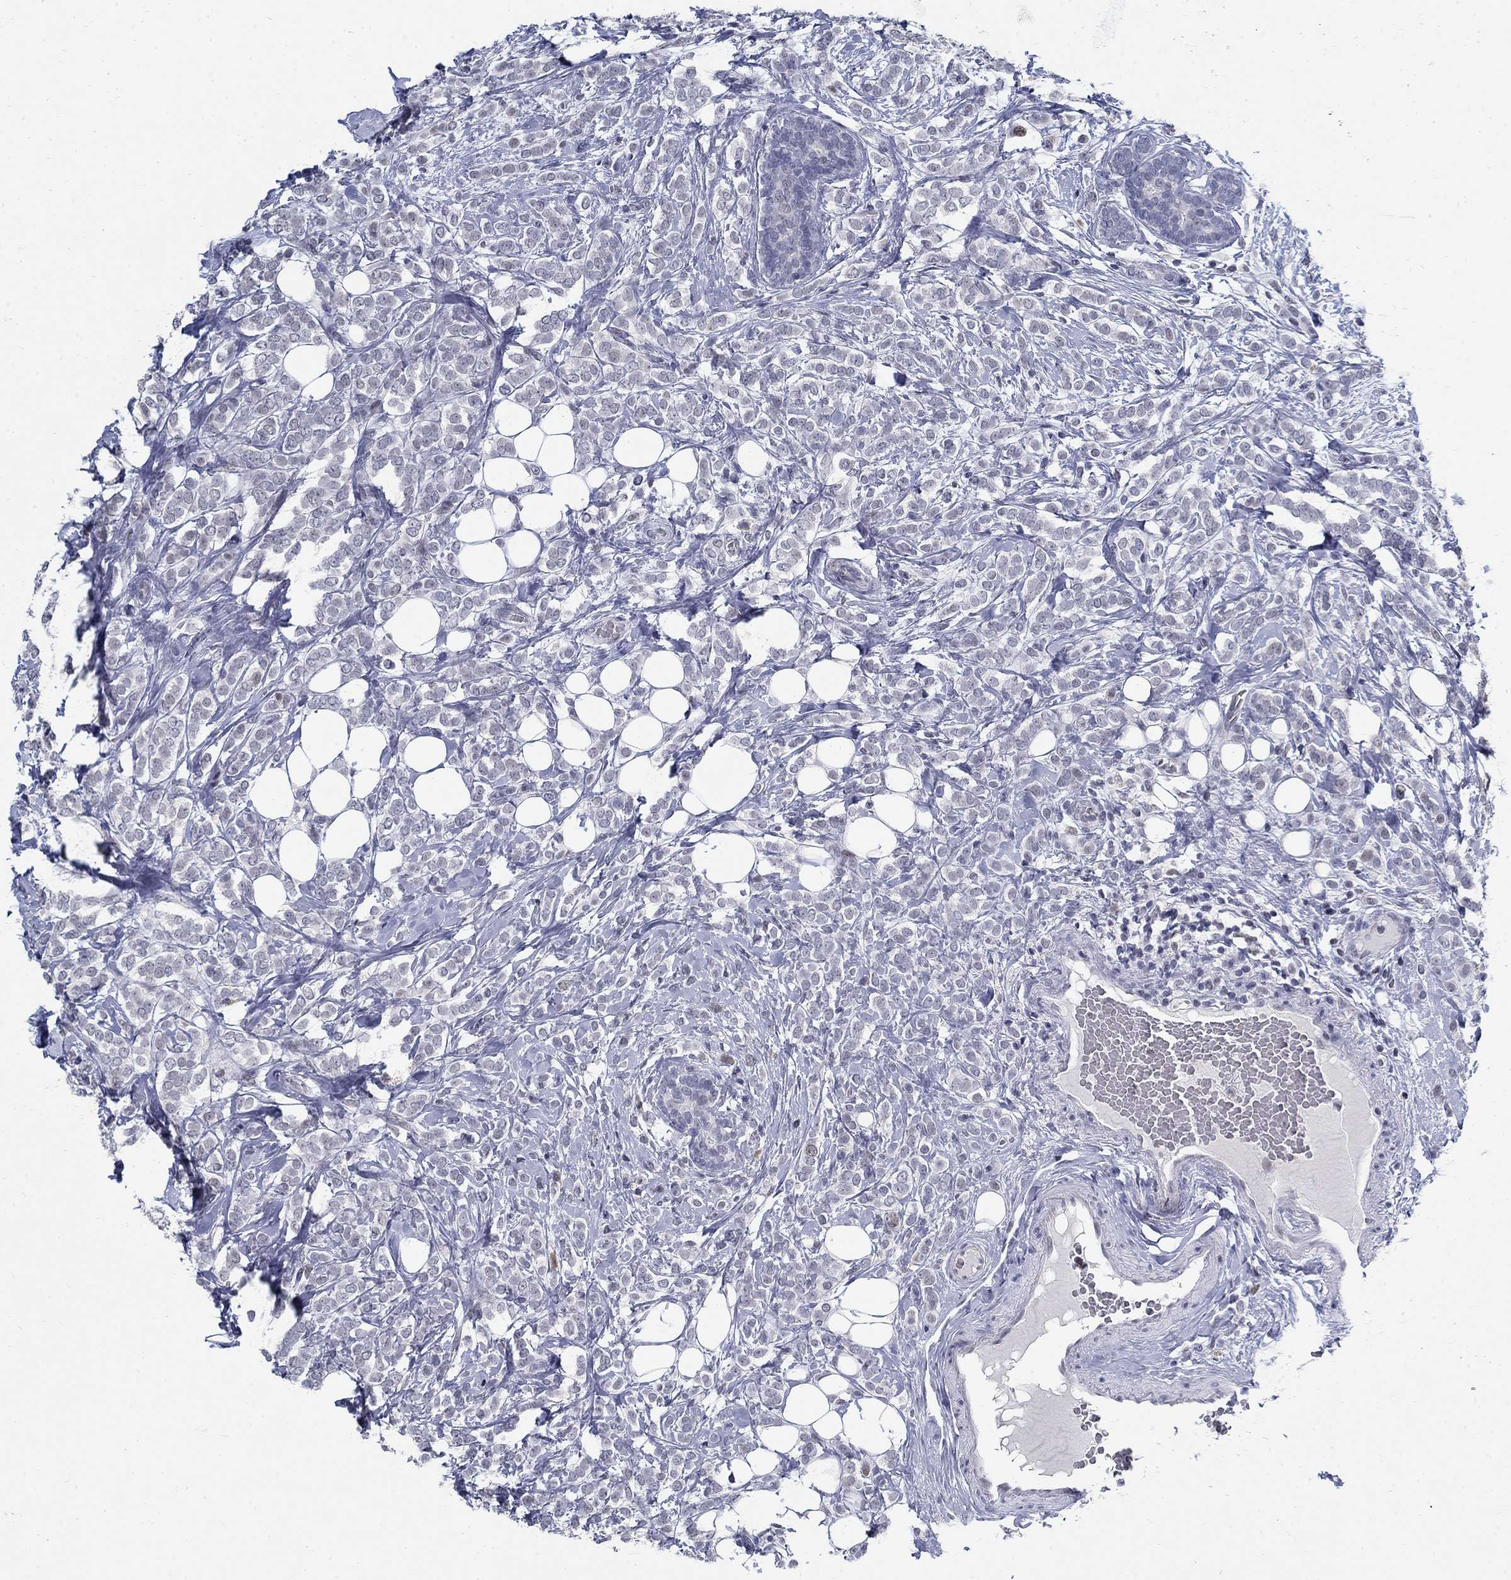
{"staining": {"intensity": "negative", "quantity": "none", "location": "none"}, "tissue": "breast cancer", "cell_type": "Tumor cells", "image_type": "cancer", "snomed": [{"axis": "morphology", "description": "Lobular carcinoma"}, {"axis": "topography", "description": "Breast"}], "caption": "IHC histopathology image of neoplastic tissue: breast lobular carcinoma stained with DAB displays no significant protein positivity in tumor cells. (DAB (3,3'-diaminobenzidine) immunohistochemistry, high magnification).", "gene": "BHLHE22", "patient": {"sex": "female", "age": 49}}